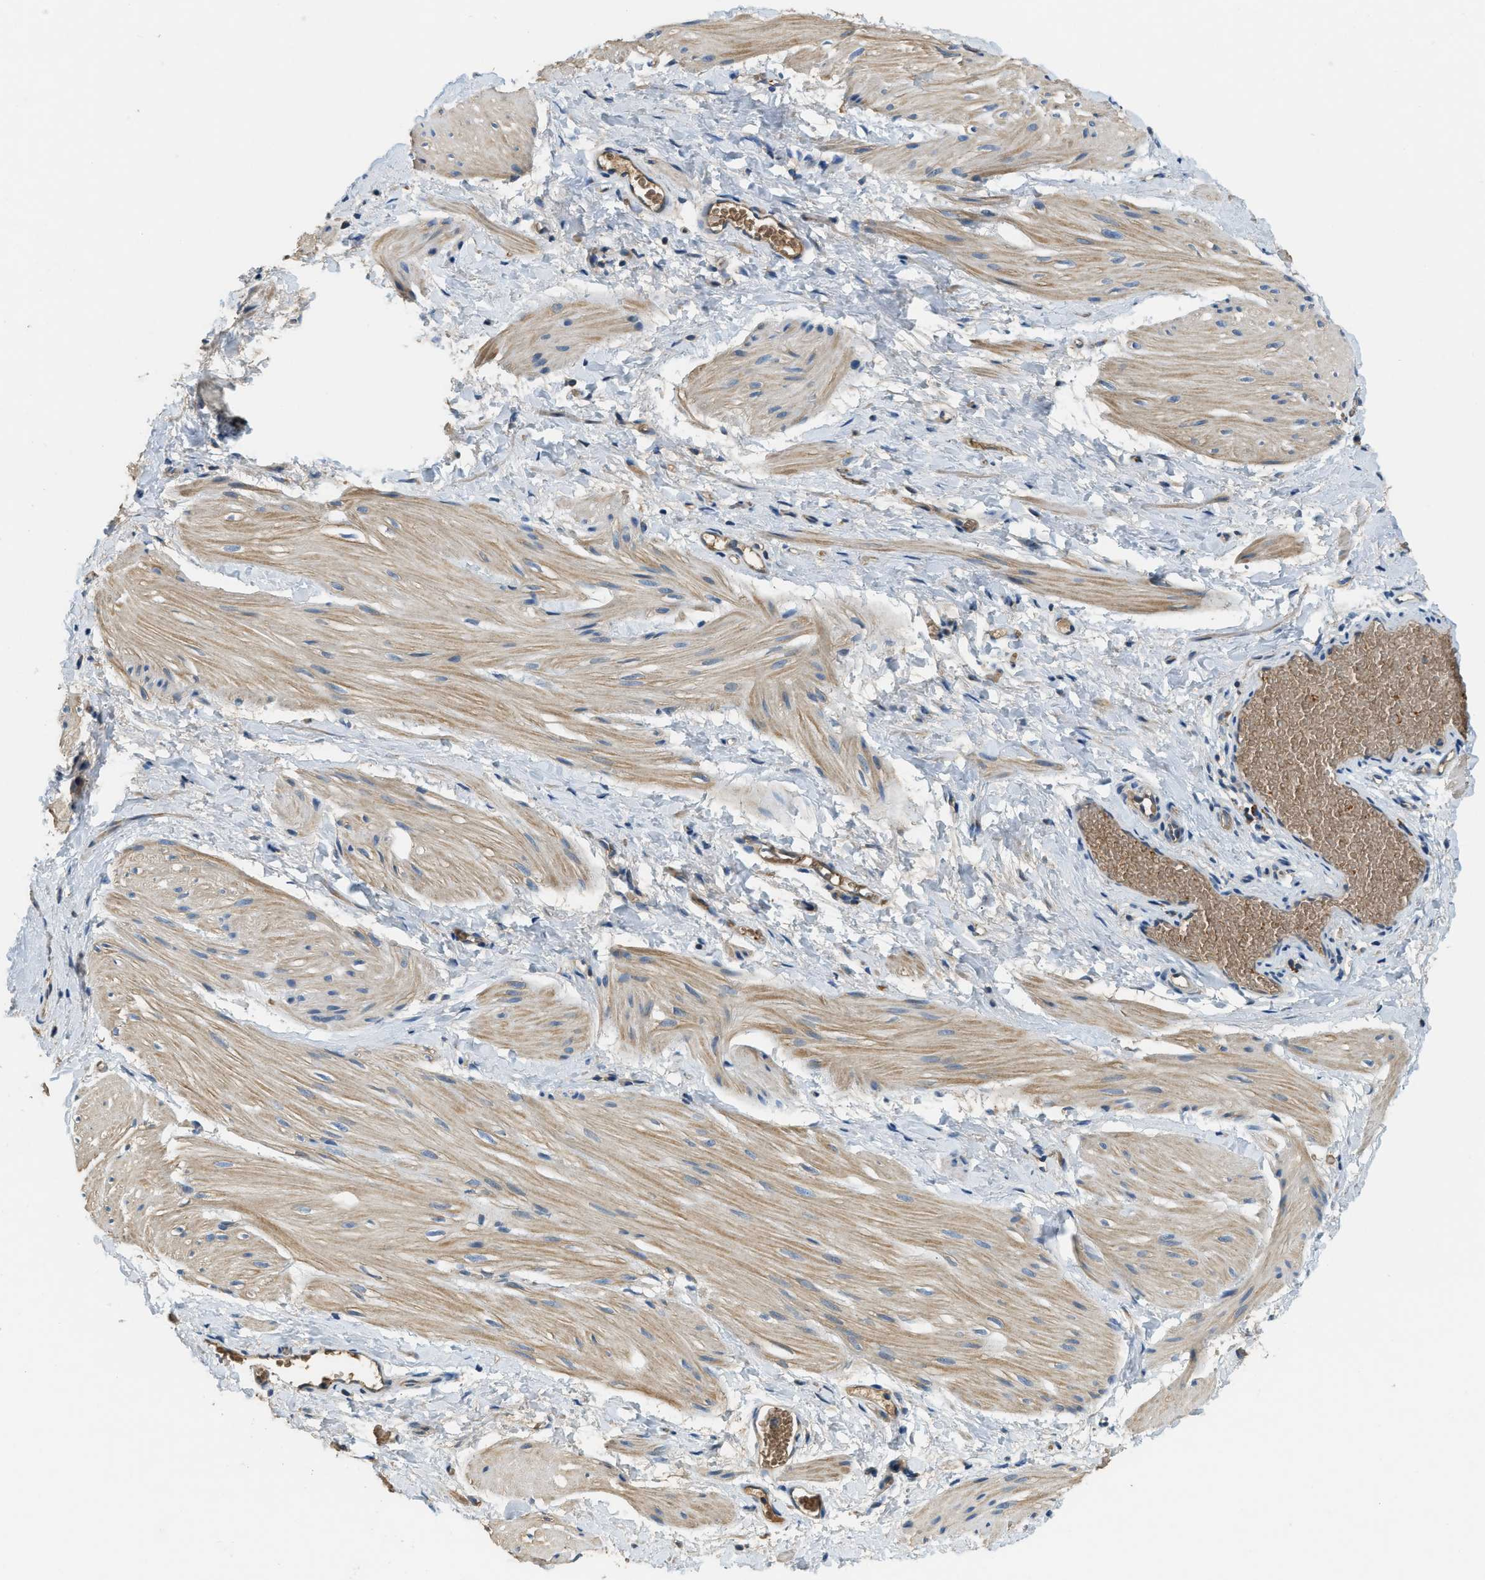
{"staining": {"intensity": "moderate", "quantity": "25%-75%", "location": "cytoplasmic/membranous"}, "tissue": "smooth muscle", "cell_type": "Smooth muscle cells", "image_type": "normal", "snomed": [{"axis": "morphology", "description": "Normal tissue, NOS"}, {"axis": "topography", "description": "Smooth muscle"}], "caption": "Protein analysis of normal smooth muscle reveals moderate cytoplasmic/membranous expression in approximately 25%-75% of smooth muscle cells. The staining was performed using DAB (3,3'-diaminobenzidine) to visualize the protein expression in brown, while the nuclei were stained in blue with hematoxylin (Magnification: 20x).", "gene": "CFLAR", "patient": {"sex": "male", "age": 16}}